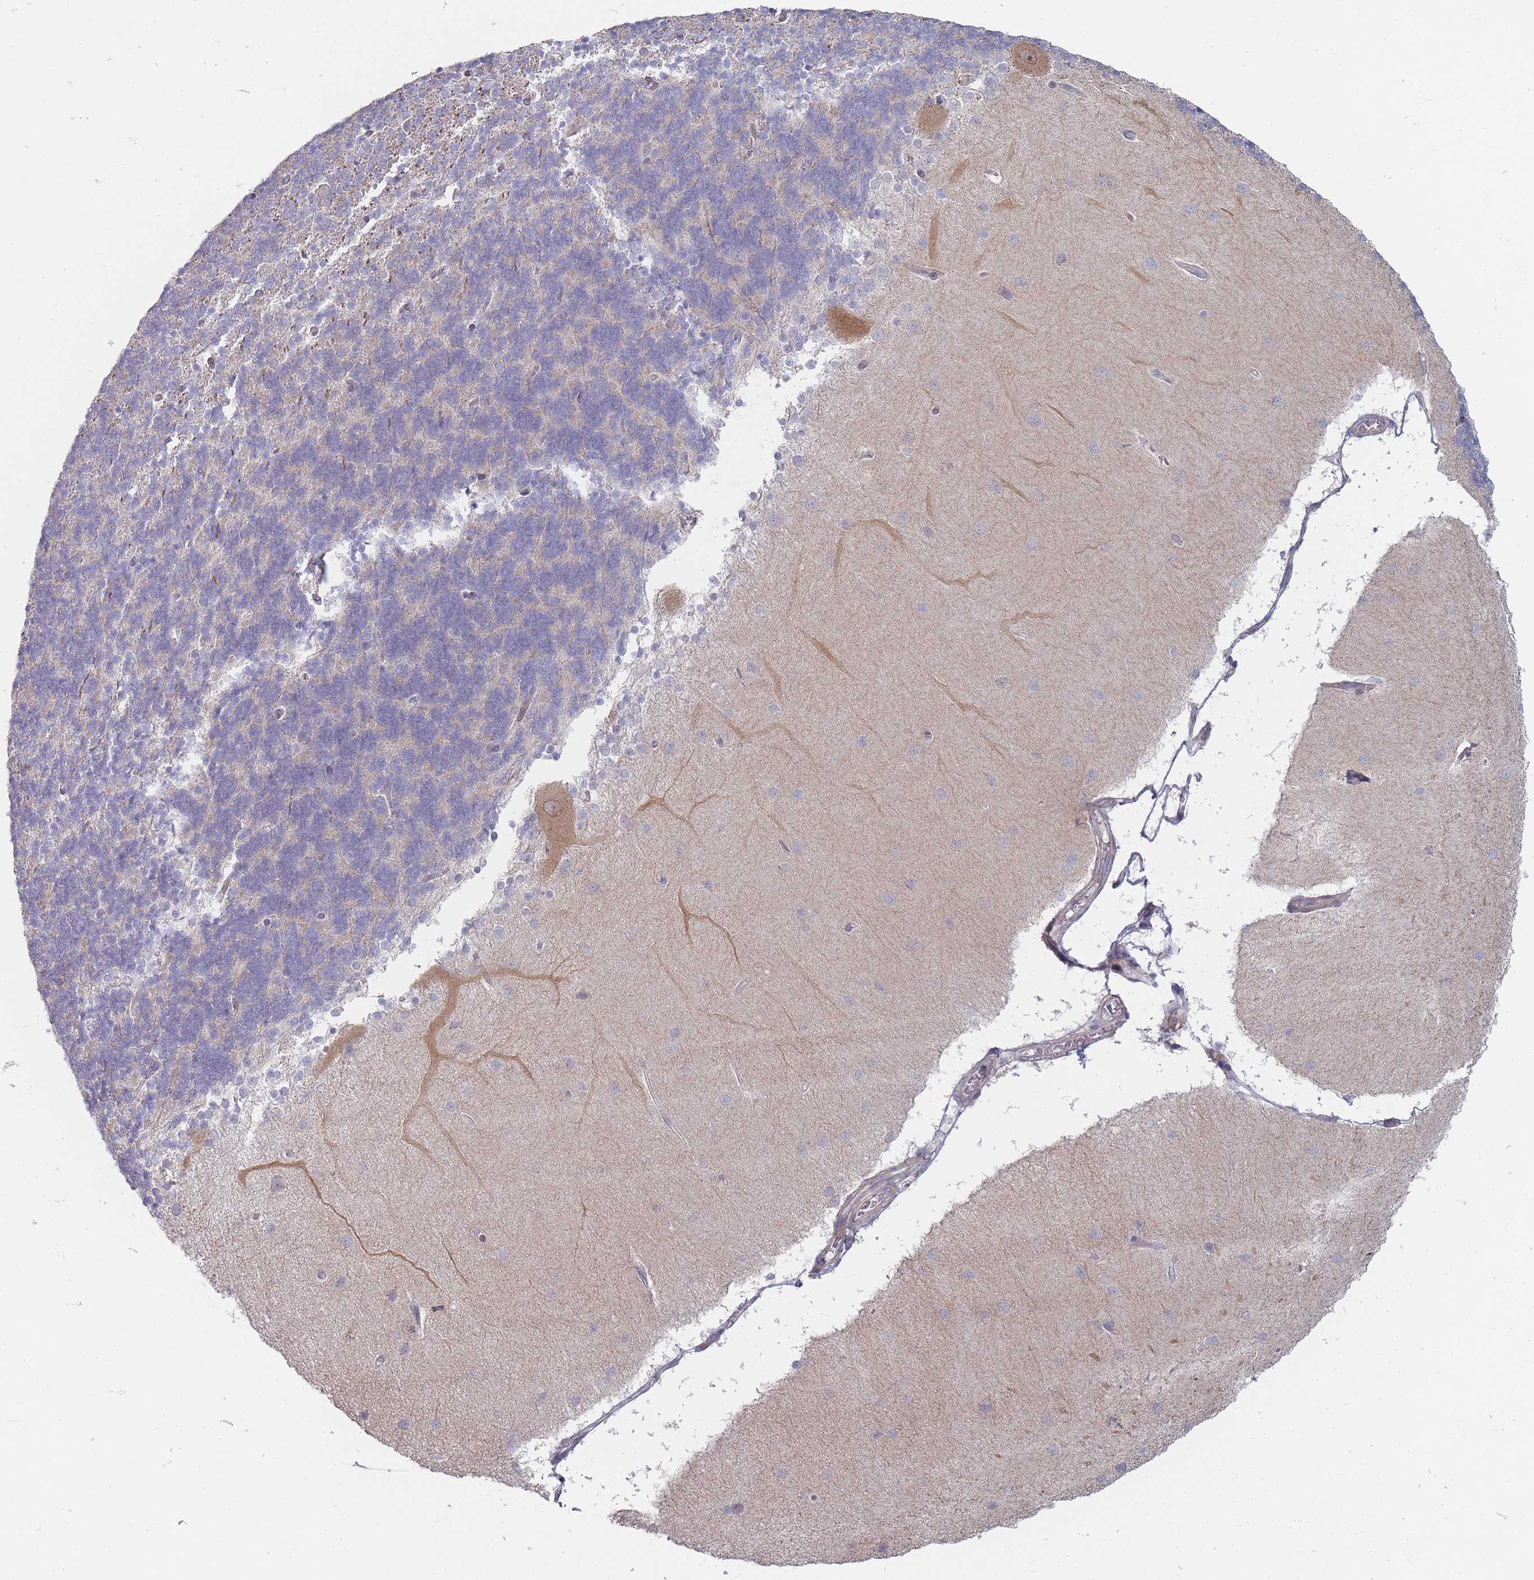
{"staining": {"intensity": "negative", "quantity": "none", "location": "none"}, "tissue": "cerebellum", "cell_type": "Cells in granular layer", "image_type": "normal", "snomed": [{"axis": "morphology", "description": "Normal tissue, NOS"}, {"axis": "topography", "description": "Cerebellum"}], "caption": "Cells in granular layer show no significant protein expression in benign cerebellum. The staining is performed using DAB (3,3'-diaminobenzidine) brown chromogen with nuclei counter-stained in using hematoxylin.", "gene": "PCDH12", "patient": {"sex": "female", "age": 54}}